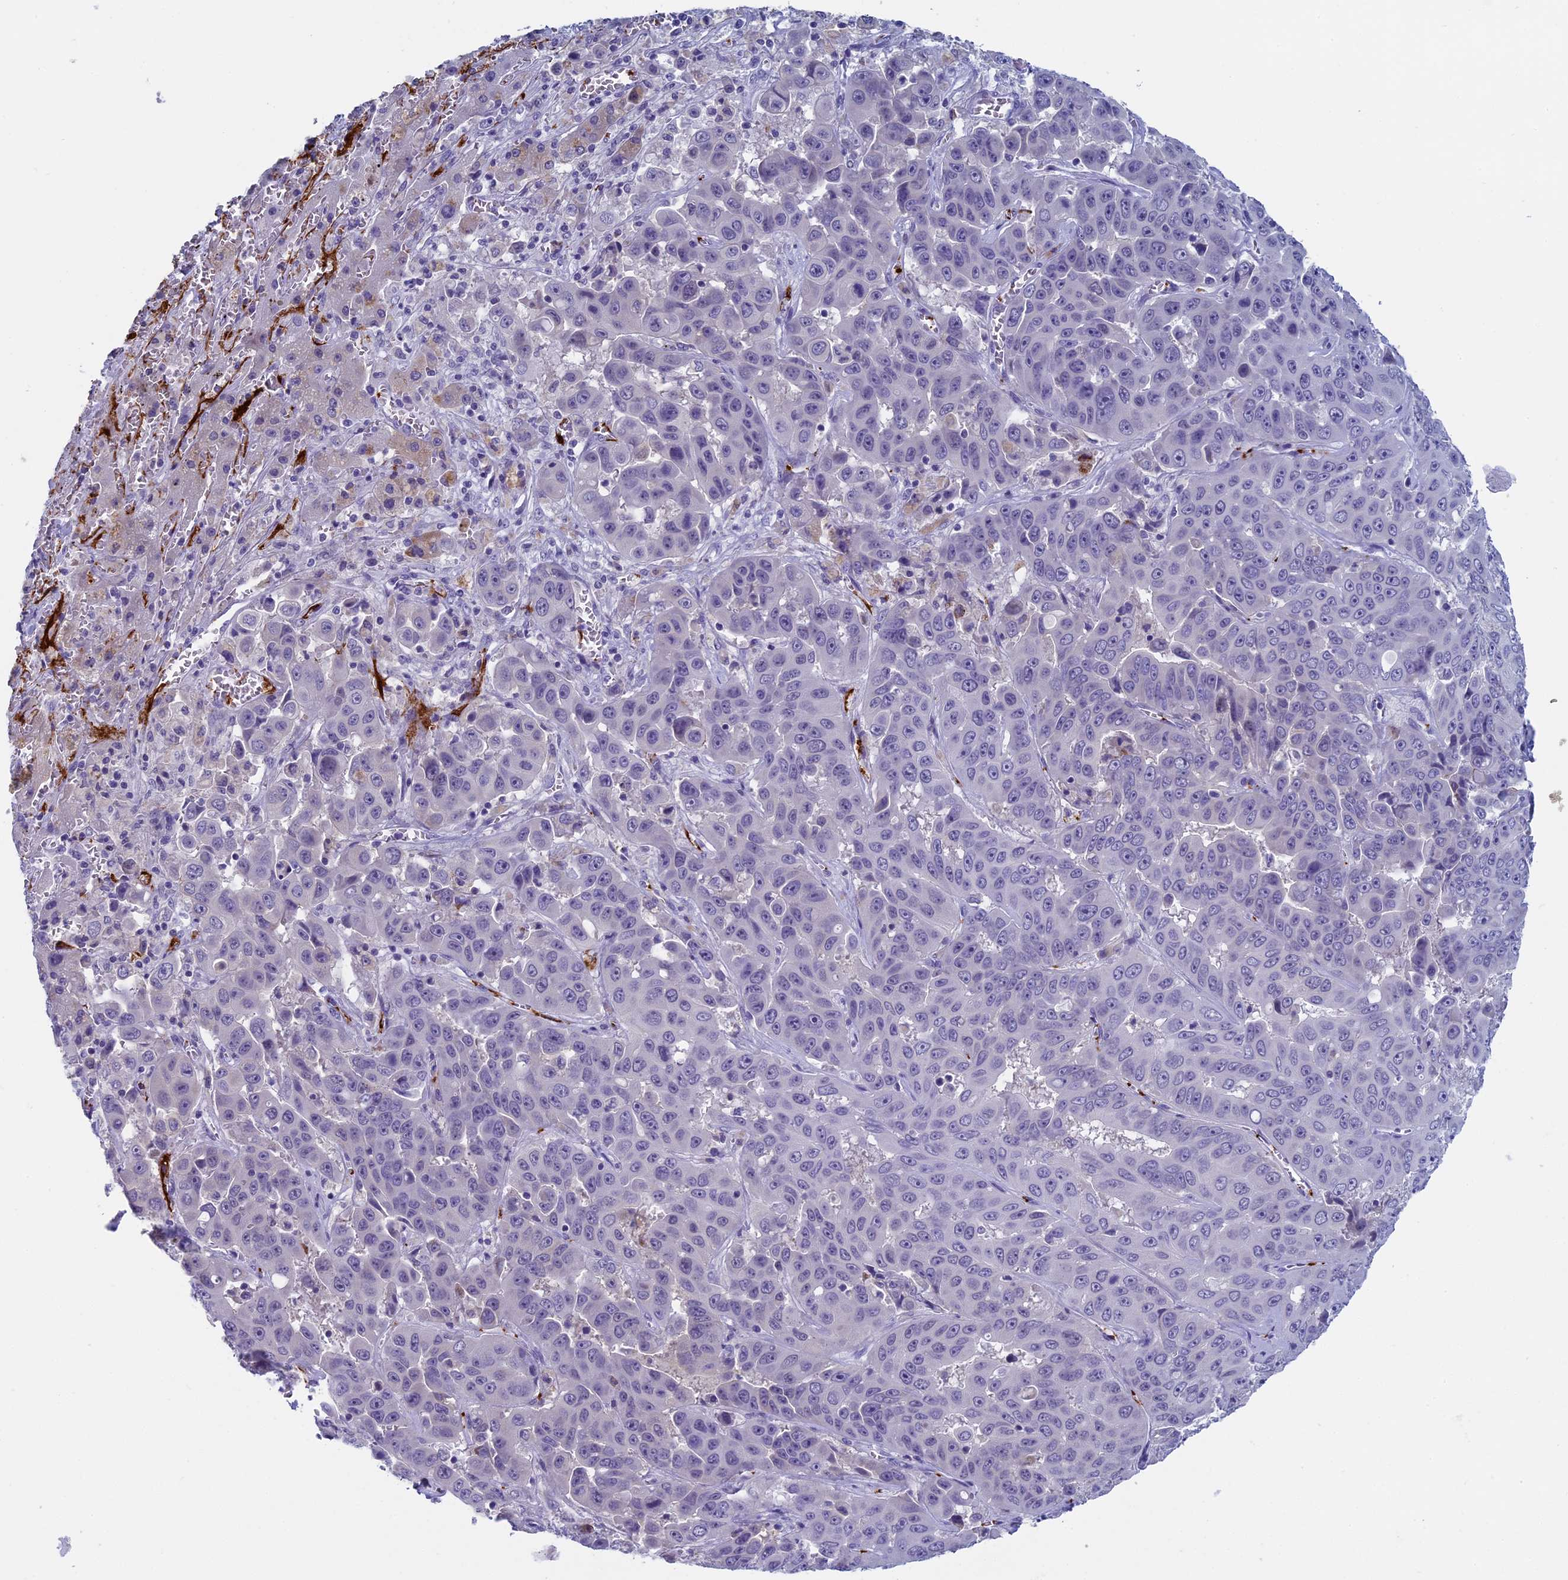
{"staining": {"intensity": "negative", "quantity": "none", "location": "none"}, "tissue": "liver cancer", "cell_type": "Tumor cells", "image_type": "cancer", "snomed": [{"axis": "morphology", "description": "Cholangiocarcinoma"}, {"axis": "topography", "description": "Liver"}], "caption": "This micrograph is of liver cancer (cholangiocarcinoma) stained with IHC to label a protein in brown with the nuclei are counter-stained blue. There is no expression in tumor cells. The staining is performed using DAB (3,3'-diaminobenzidine) brown chromogen with nuclei counter-stained in using hematoxylin.", "gene": "AIFM2", "patient": {"sex": "female", "age": 52}}